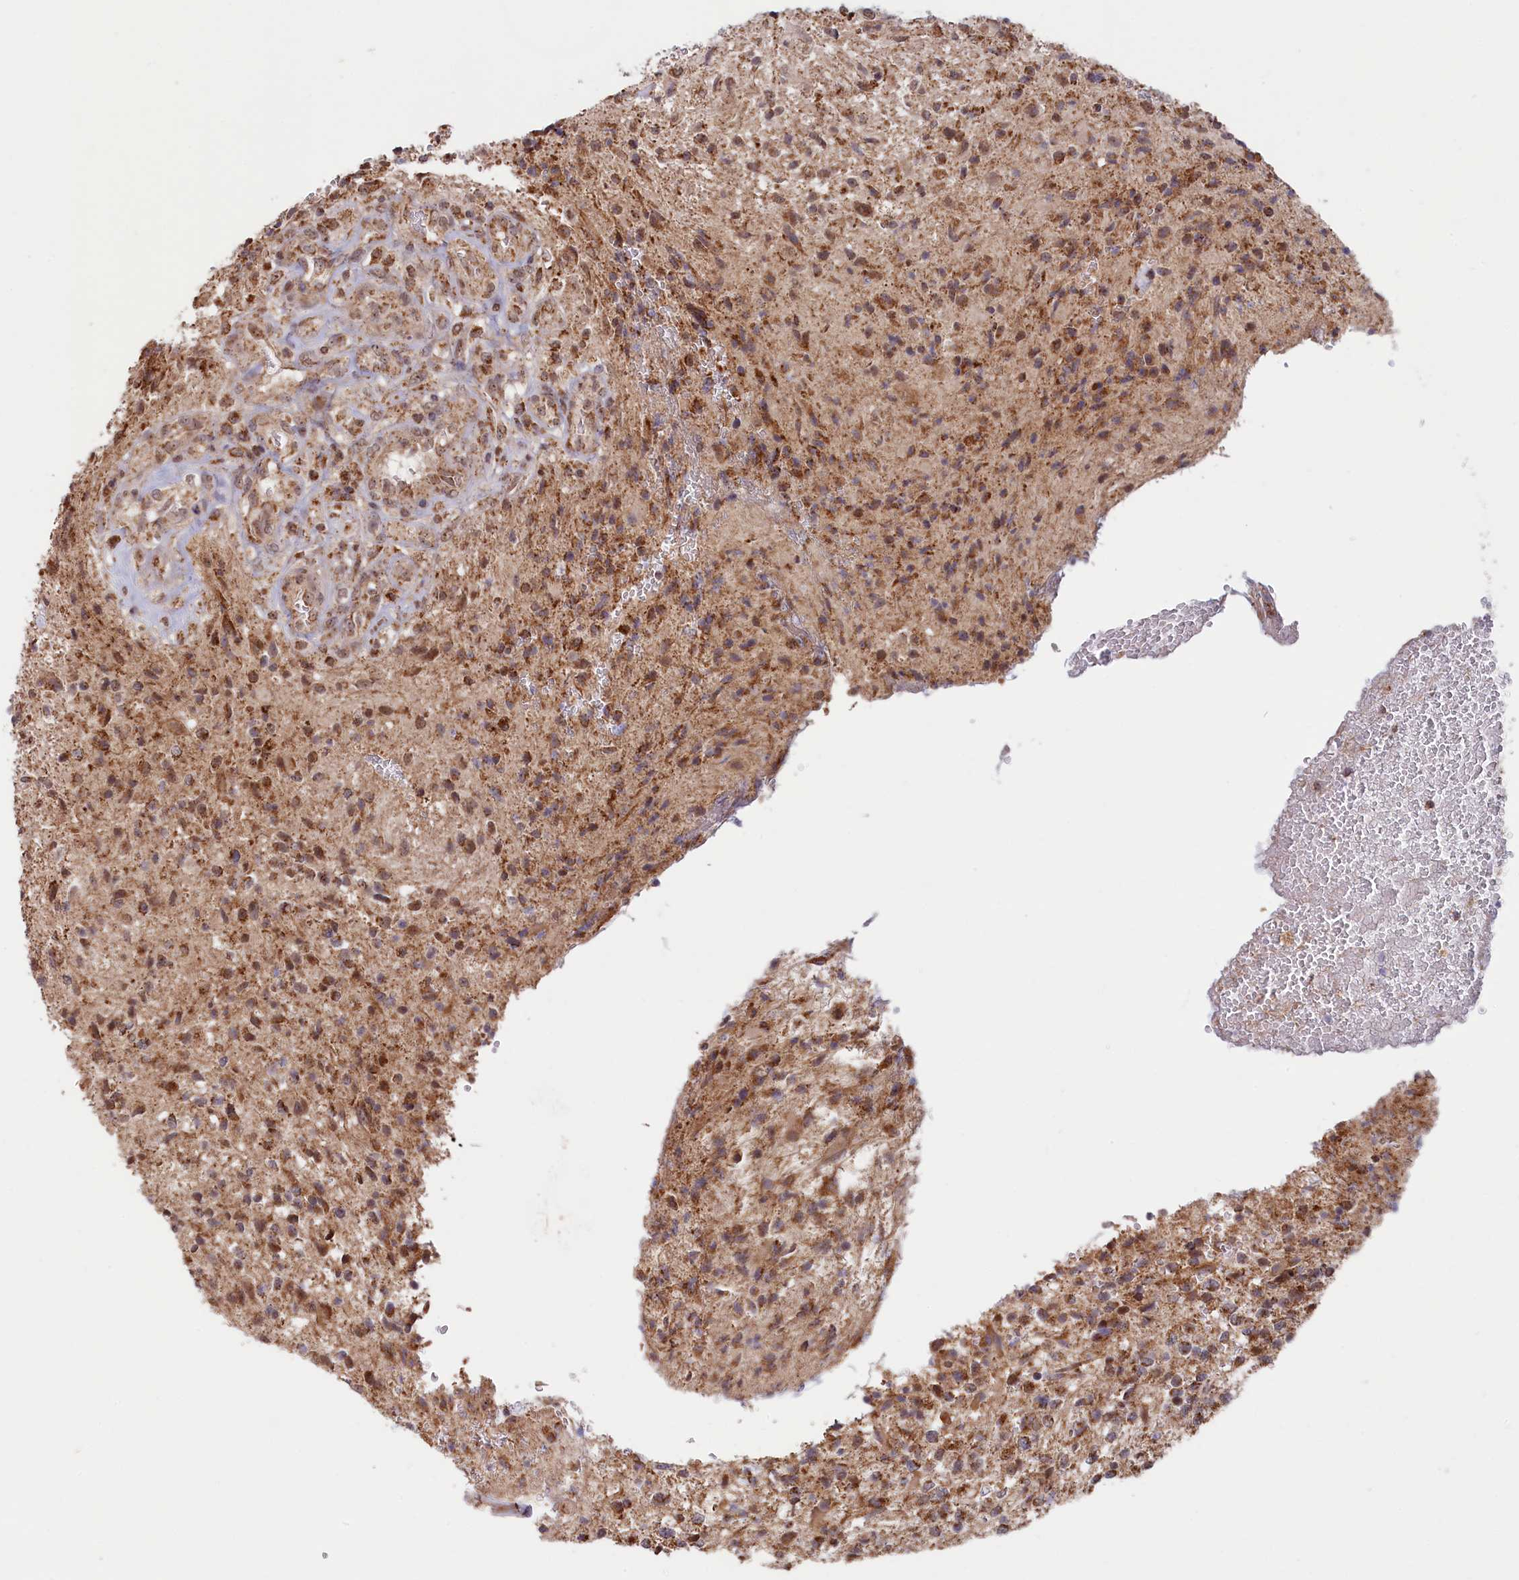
{"staining": {"intensity": "moderate", "quantity": ">75%", "location": "cytoplasmic/membranous"}, "tissue": "glioma", "cell_type": "Tumor cells", "image_type": "cancer", "snomed": [{"axis": "morphology", "description": "Glioma, malignant, High grade"}, {"axis": "topography", "description": "Brain"}], "caption": "Moderate cytoplasmic/membranous protein expression is present in about >75% of tumor cells in glioma.", "gene": "DUS3L", "patient": {"sex": "male", "age": 56}}